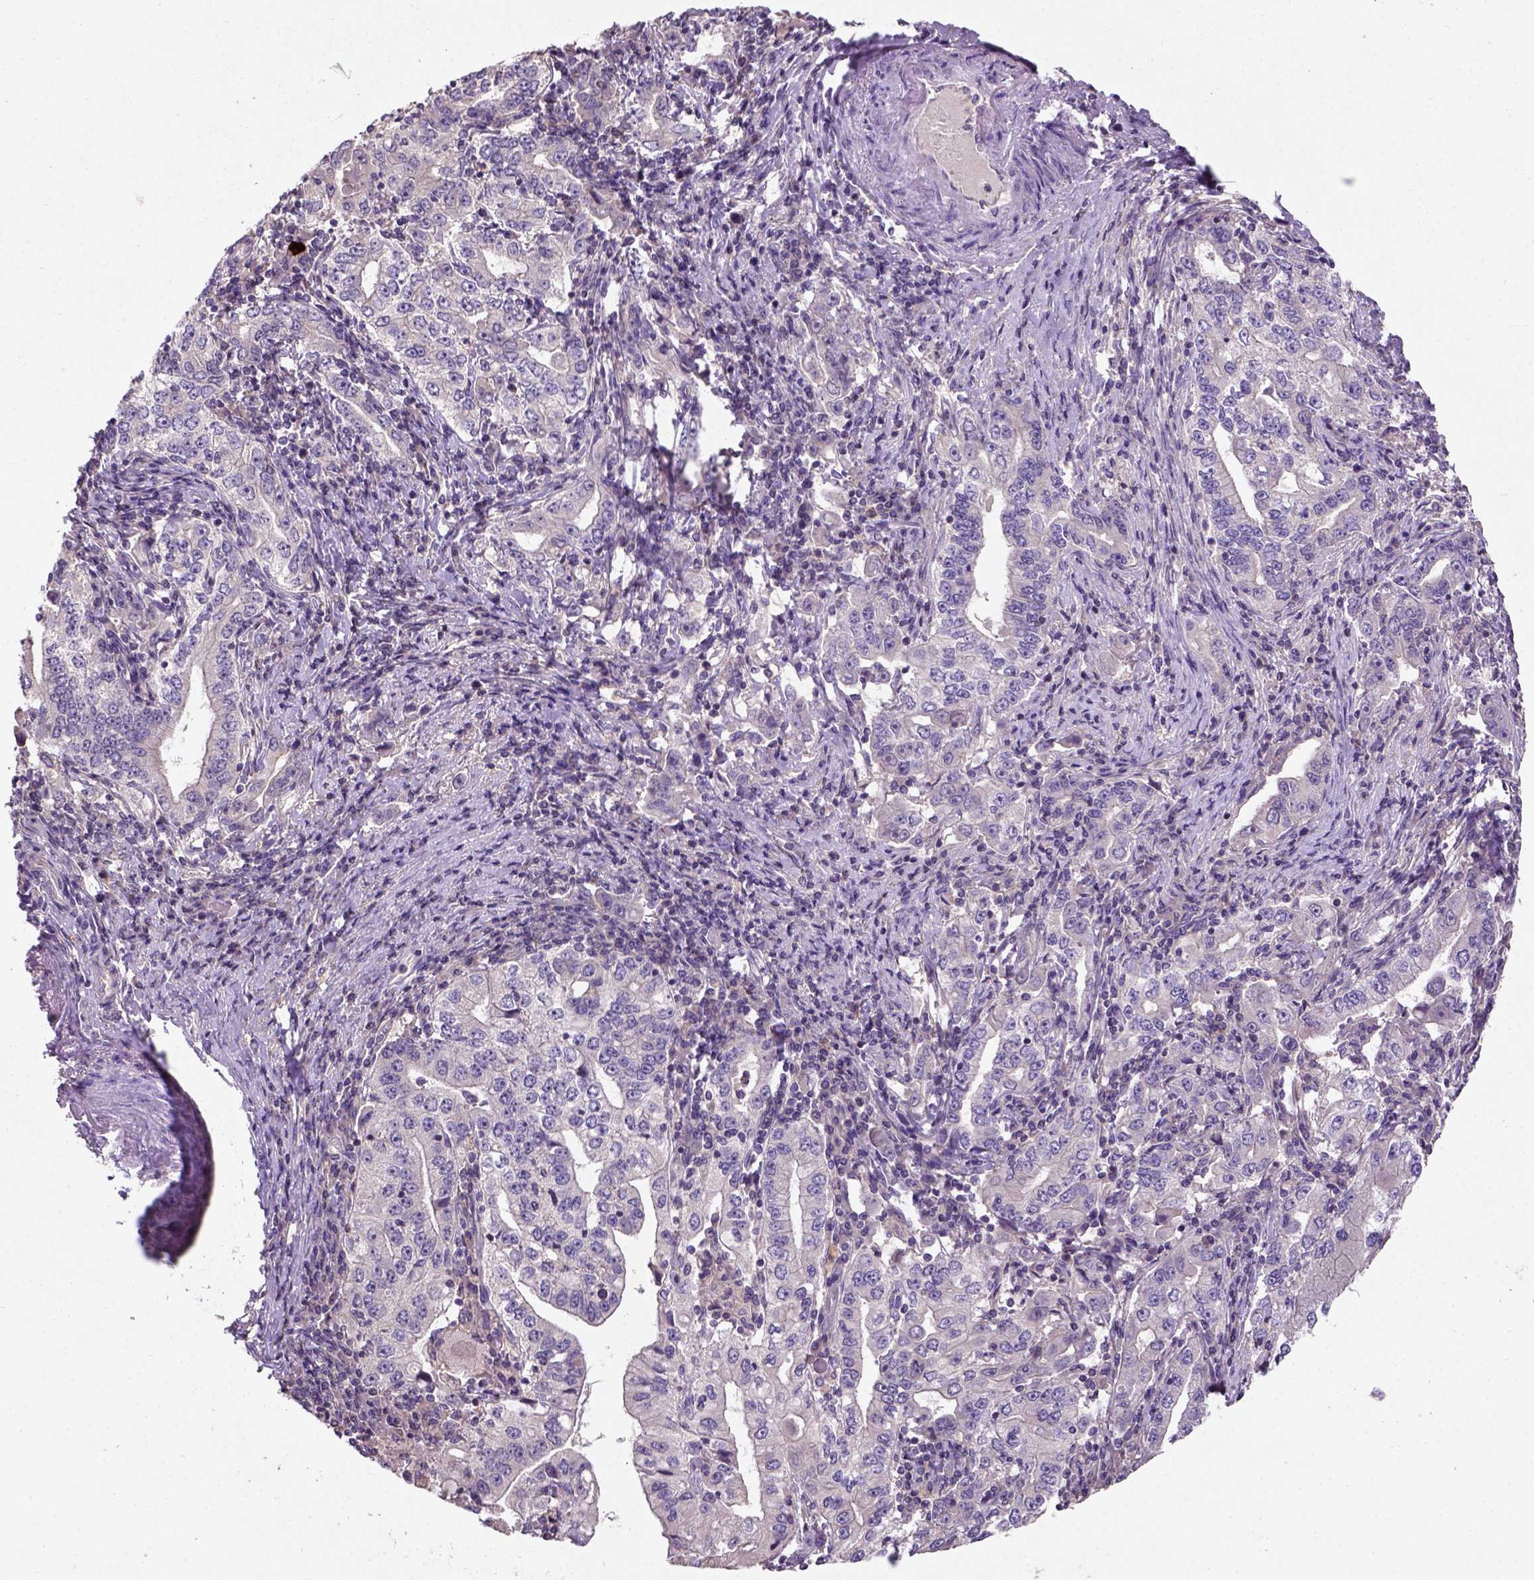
{"staining": {"intensity": "negative", "quantity": "none", "location": "none"}, "tissue": "stomach cancer", "cell_type": "Tumor cells", "image_type": "cancer", "snomed": [{"axis": "morphology", "description": "Adenocarcinoma, NOS"}, {"axis": "topography", "description": "Stomach, lower"}], "caption": "DAB immunohistochemical staining of human stomach cancer (adenocarcinoma) exhibits no significant staining in tumor cells.", "gene": "KBTBD8", "patient": {"sex": "female", "age": 72}}